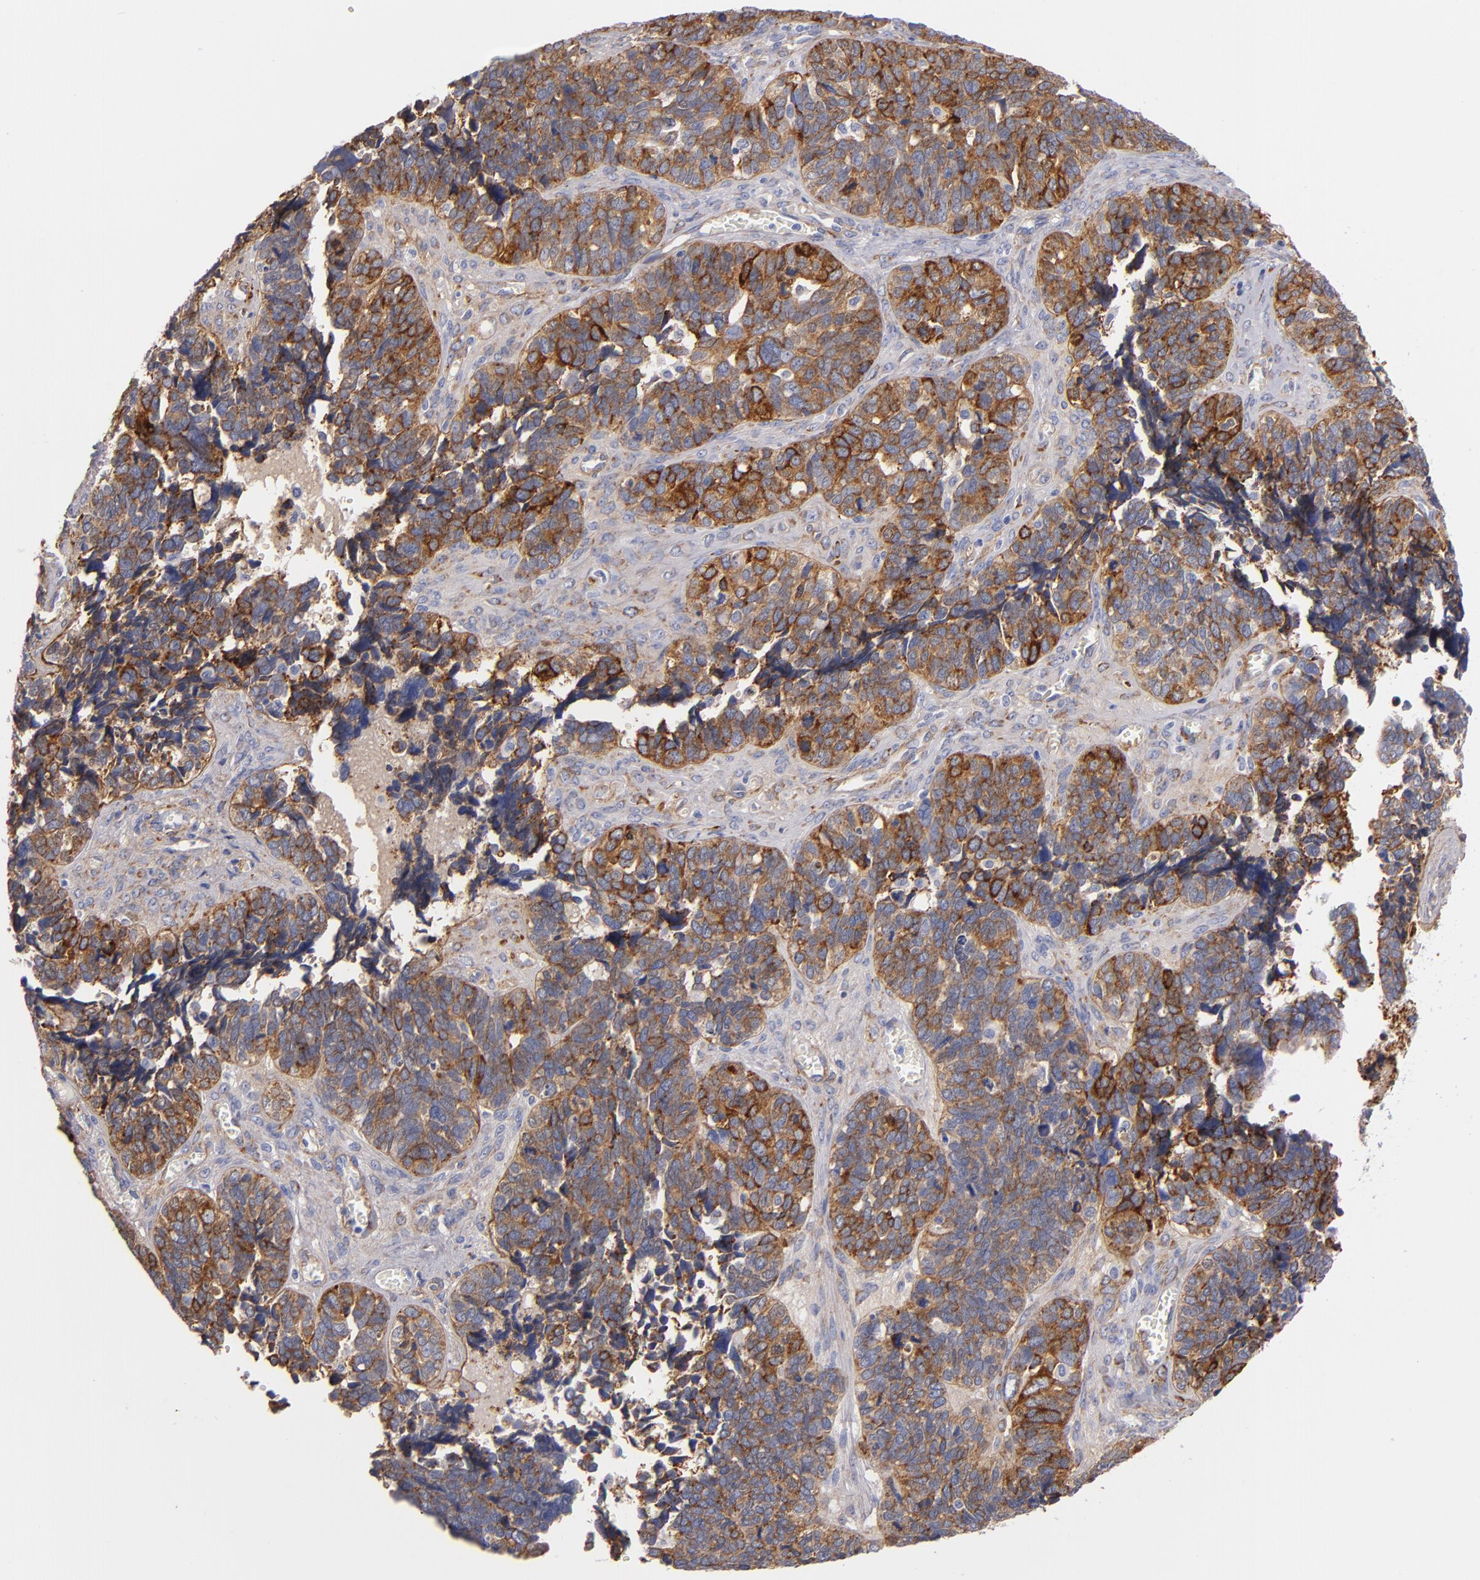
{"staining": {"intensity": "moderate", "quantity": ">75%", "location": "cytoplasmic/membranous"}, "tissue": "ovarian cancer", "cell_type": "Tumor cells", "image_type": "cancer", "snomed": [{"axis": "morphology", "description": "Cystadenocarcinoma, serous, NOS"}, {"axis": "topography", "description": "Ovary"}], "caption": "Immunohistochemistry (DAB (3,3'-diaminobenzidine)) staining of human ovarian cancer reveals moderate cytoplasmic/membranous protein staining in about >75% of tumor cells.", "gene": "LAMC1", "patient": {"sex": "female", "age": 77}}